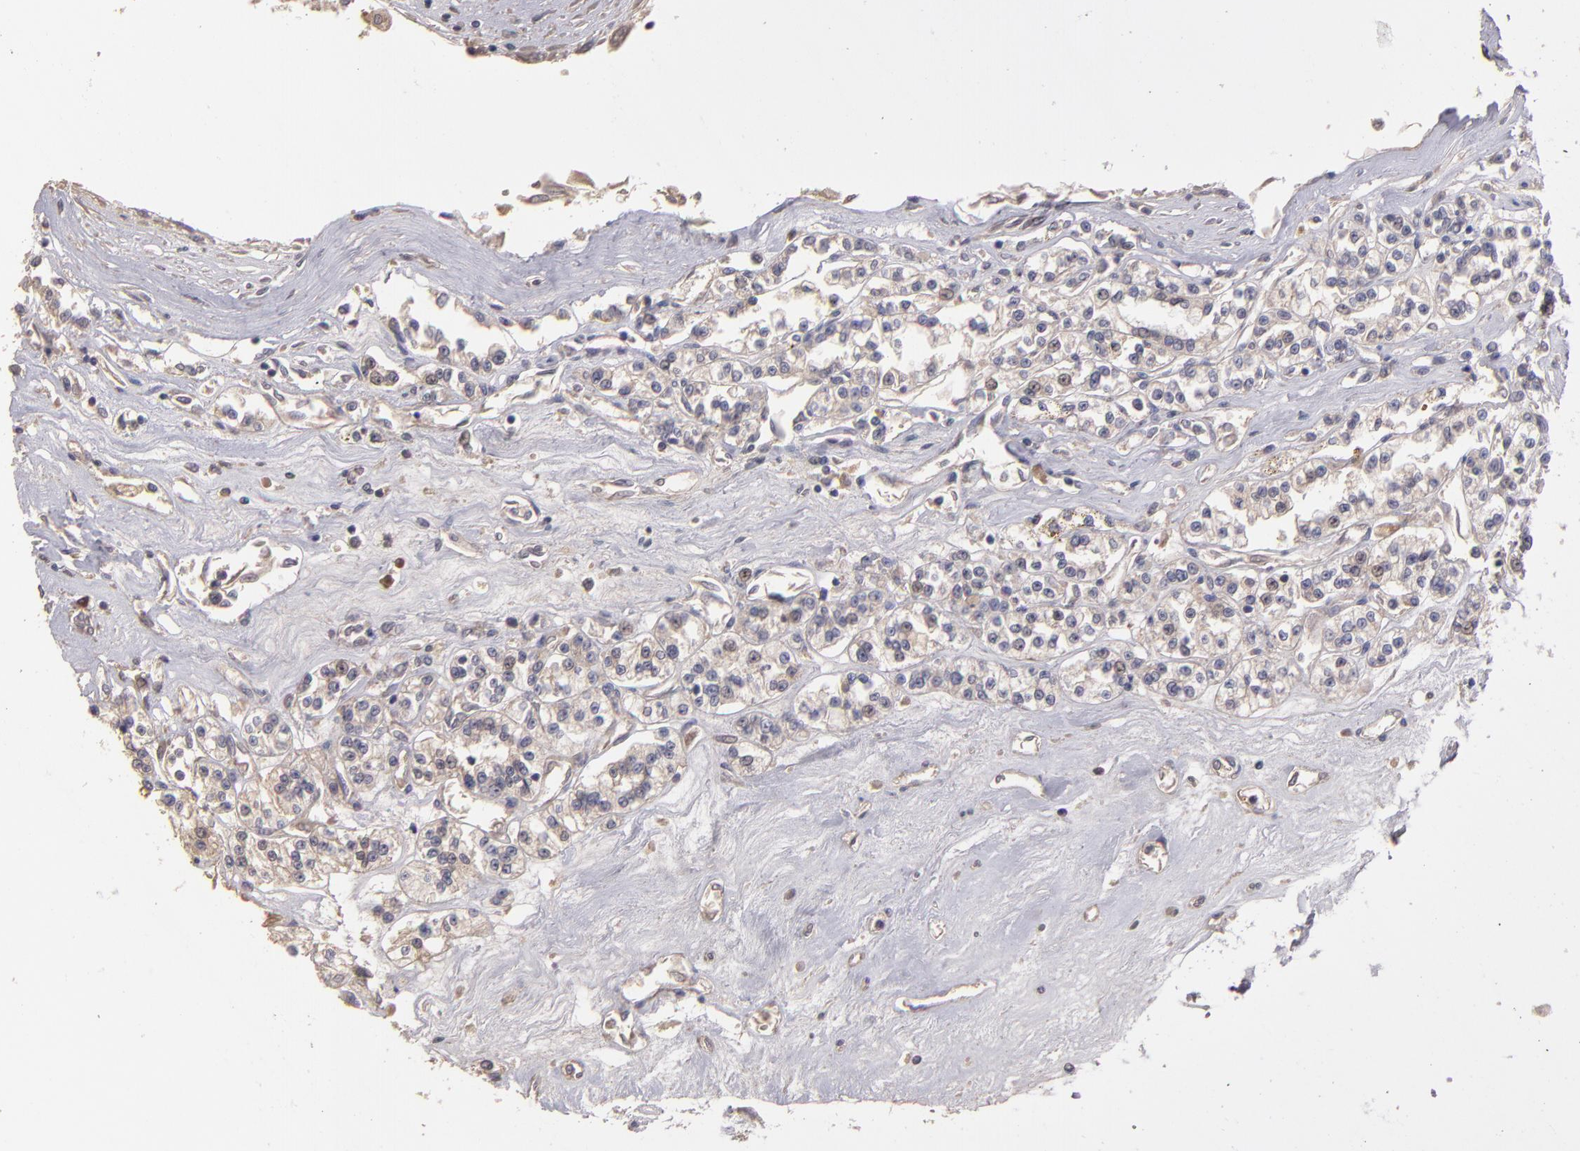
{"staining": {"intensity": "negative", "quantity": "none", "location": "none"}, "tissue": "renal cancer", "cell_type": "Tumor cells", "image_type": "cancer", "snomed": [{"axis": "morphology", "description": "Adenocarcinoma, NOS"}, {"axis": "topography", "description": "Kidney"}], "caption": "Renal adenocarcinoma was stained to show a protein in brown. There is no significant staining in tumor cells.", "gene": "GNAZ", "patient": {"sex": "female", "age": 76}}